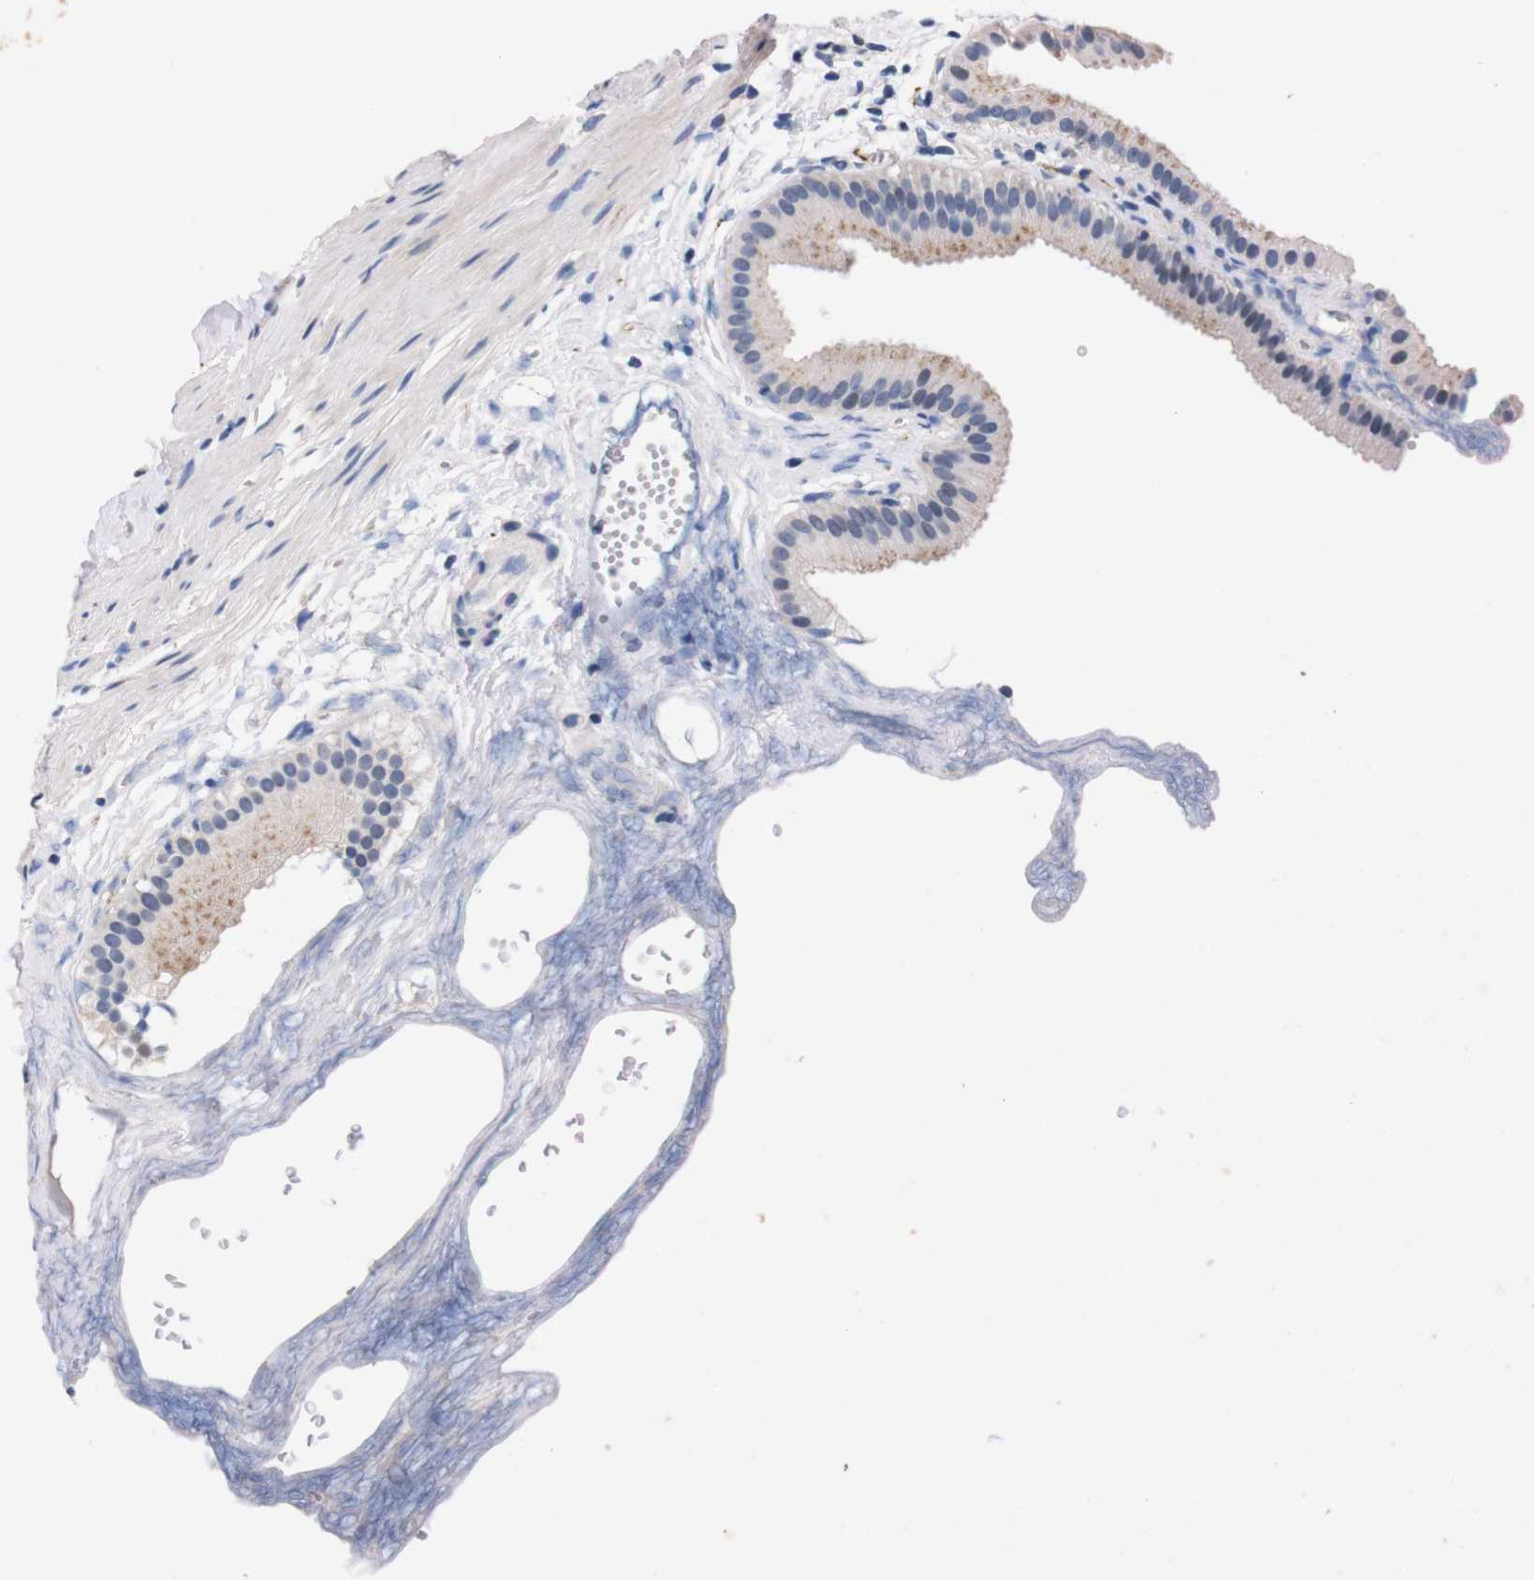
{"staining": {"intensity": "weak", "quantity": "<25%", "location": "cytoplasmic/membranous"}, "tissue": "gallbladder", "cell_type": "Glandular cells", "image_type": "normal", "snomed": [{"axis": "morphology", "description": "Normal tissue, NOS"}, {"axis": "topography", "description": "Gallbladder"}], "caption": "IHC image of unremarkable gallbladder: human gallbladder stained with DAB (3,3'-diaminobenzidine) exhibits no significant protein expression in glandular cells. Nuclei are stained in blue.", "gene": "TNFRSF21", "patient": {"sex": "female", "age": 64}}